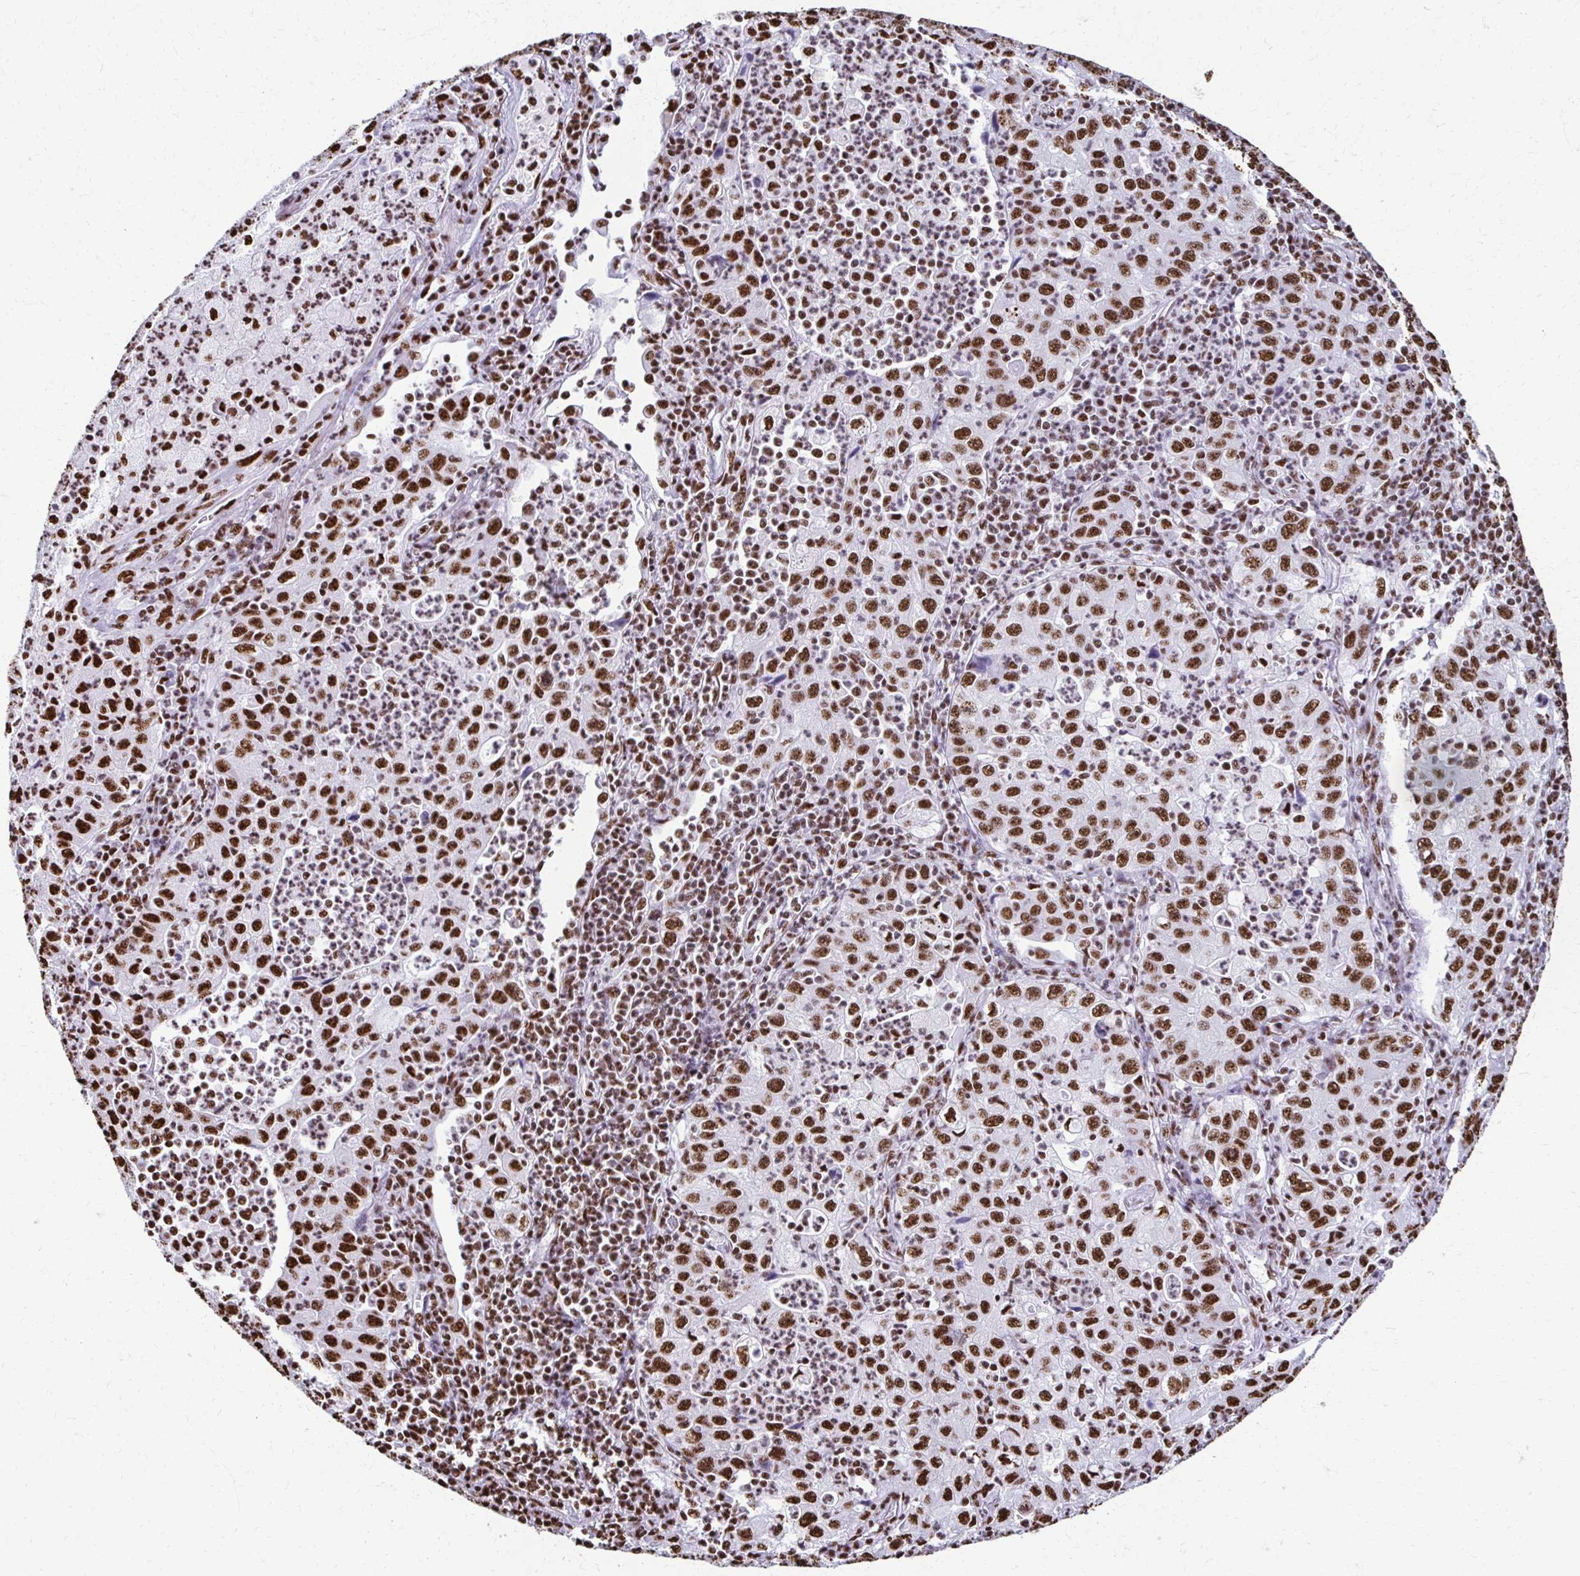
{"staining": {"intensity": "strong", "quantity": ">75%", "location": "nuclear"}, "tissue": "lung cancer", "cell_type": "Tumor cells", "image_type": "cancer", "snomed": [{"axis": "morphology", "description": "Squamous cell carcinoma, NOS"}, {"axis": "topography", "description": "Lung"}], "caption": "Strong nuclear protein expression is identified in approximately >75% of tumor cells in lung cancer (squamous cell carcinoma).", "gene": "NONO", "patient": {"sex": "male", "age": 71}}